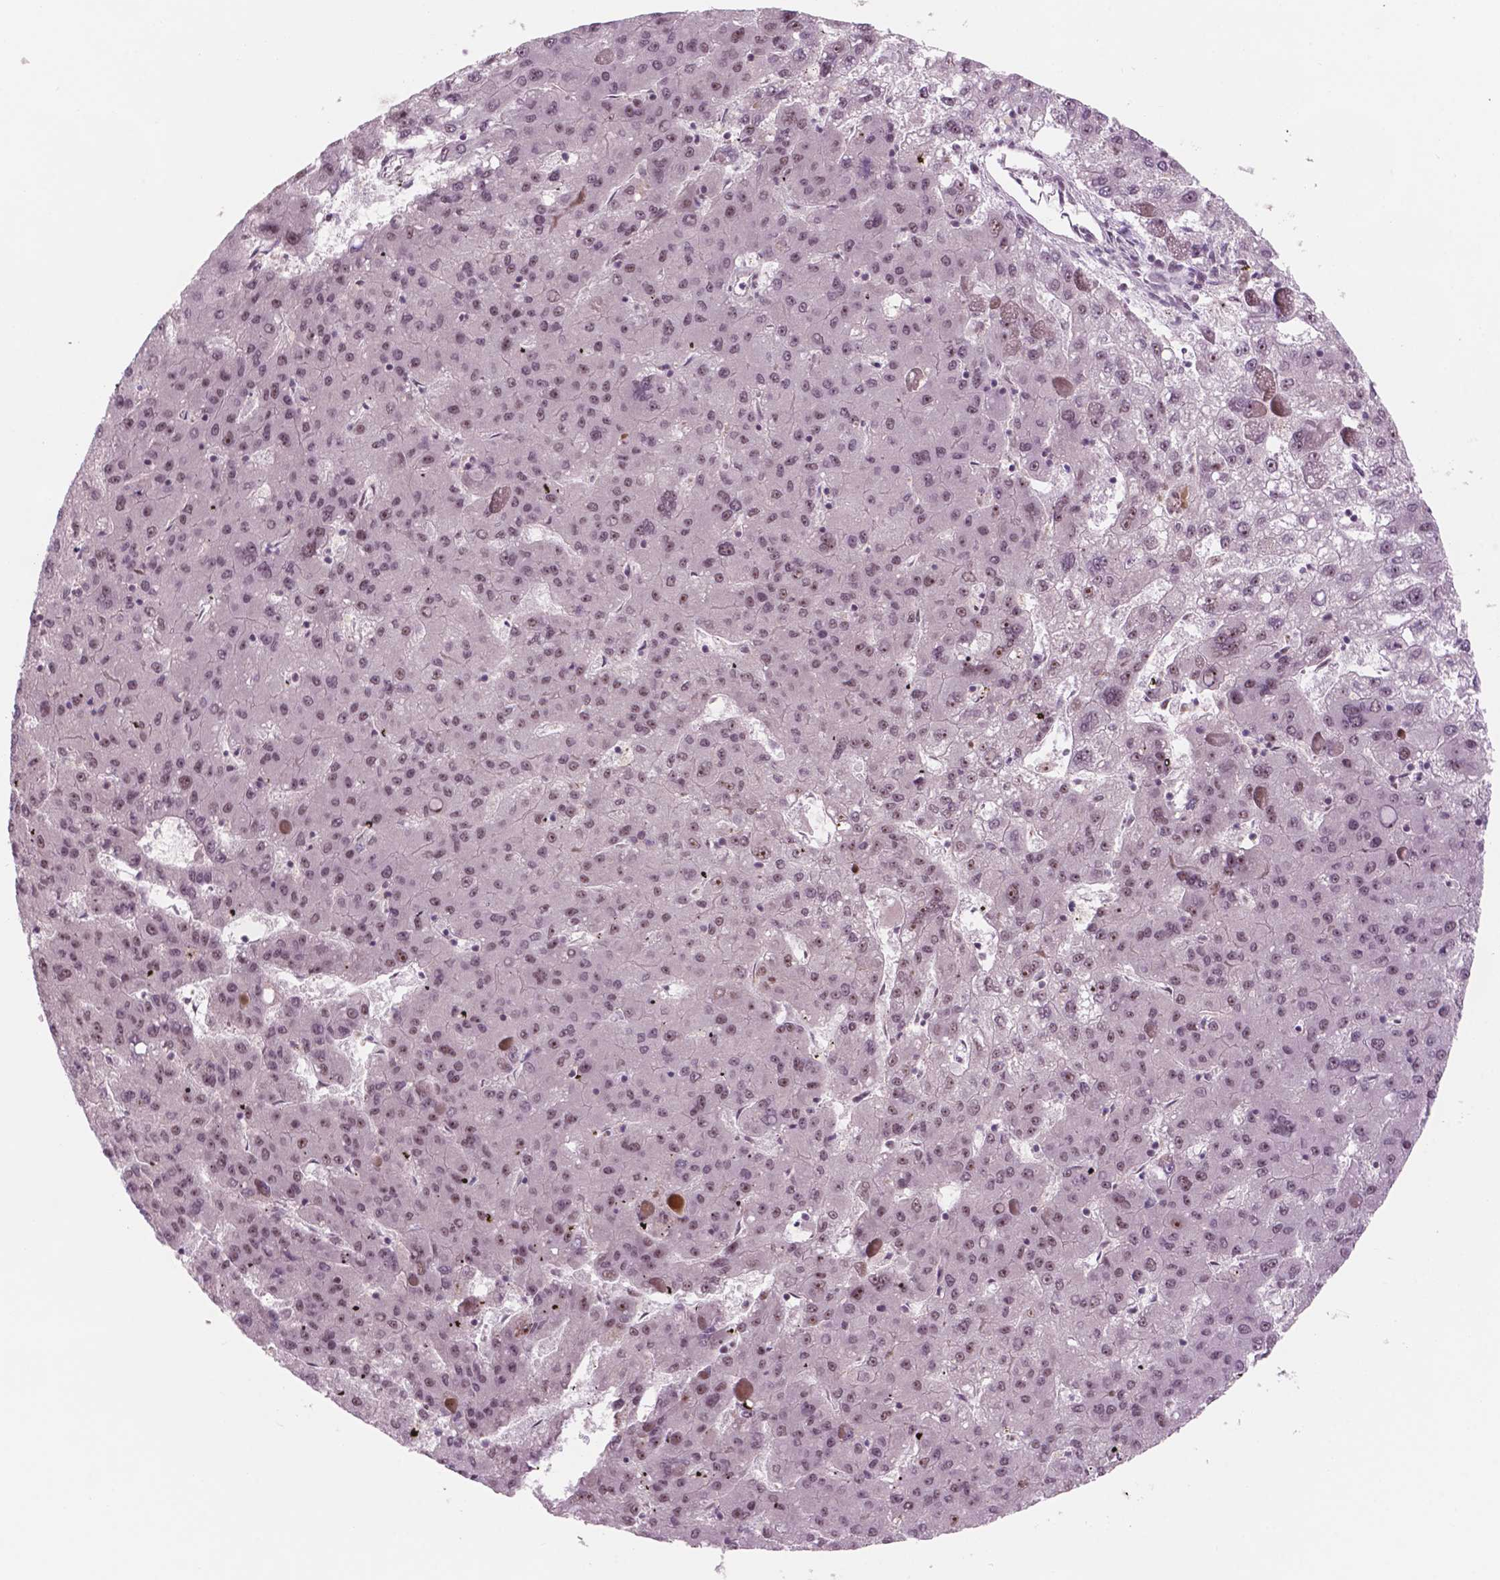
{"staining": {"intensity": "moderate", "quantity": "<25%", "location": "nuclear"}, "tissue": "liver cancer", "cell_type": "Tumor cells", "image_type": "cancer", "snomed": [{"axis": "morphology", "description": "Carcinoma, Hepatocellular, NOS"}, {"axis": "topography", "description": "Liver"}], "caption": "The histopathology image exhibits immunohistochemical staining of liver cancer. There is moderate nuclear positivity is identified in about <25% of tumor cells. The staining was performed using DAB (3,3'-diaminobenzidine), with brown indicating positive protein expression. Nuclei are stained blue with hematoxylin.", "gene": "POLR2E", "patient": {"sex": "female", "age": 82}}